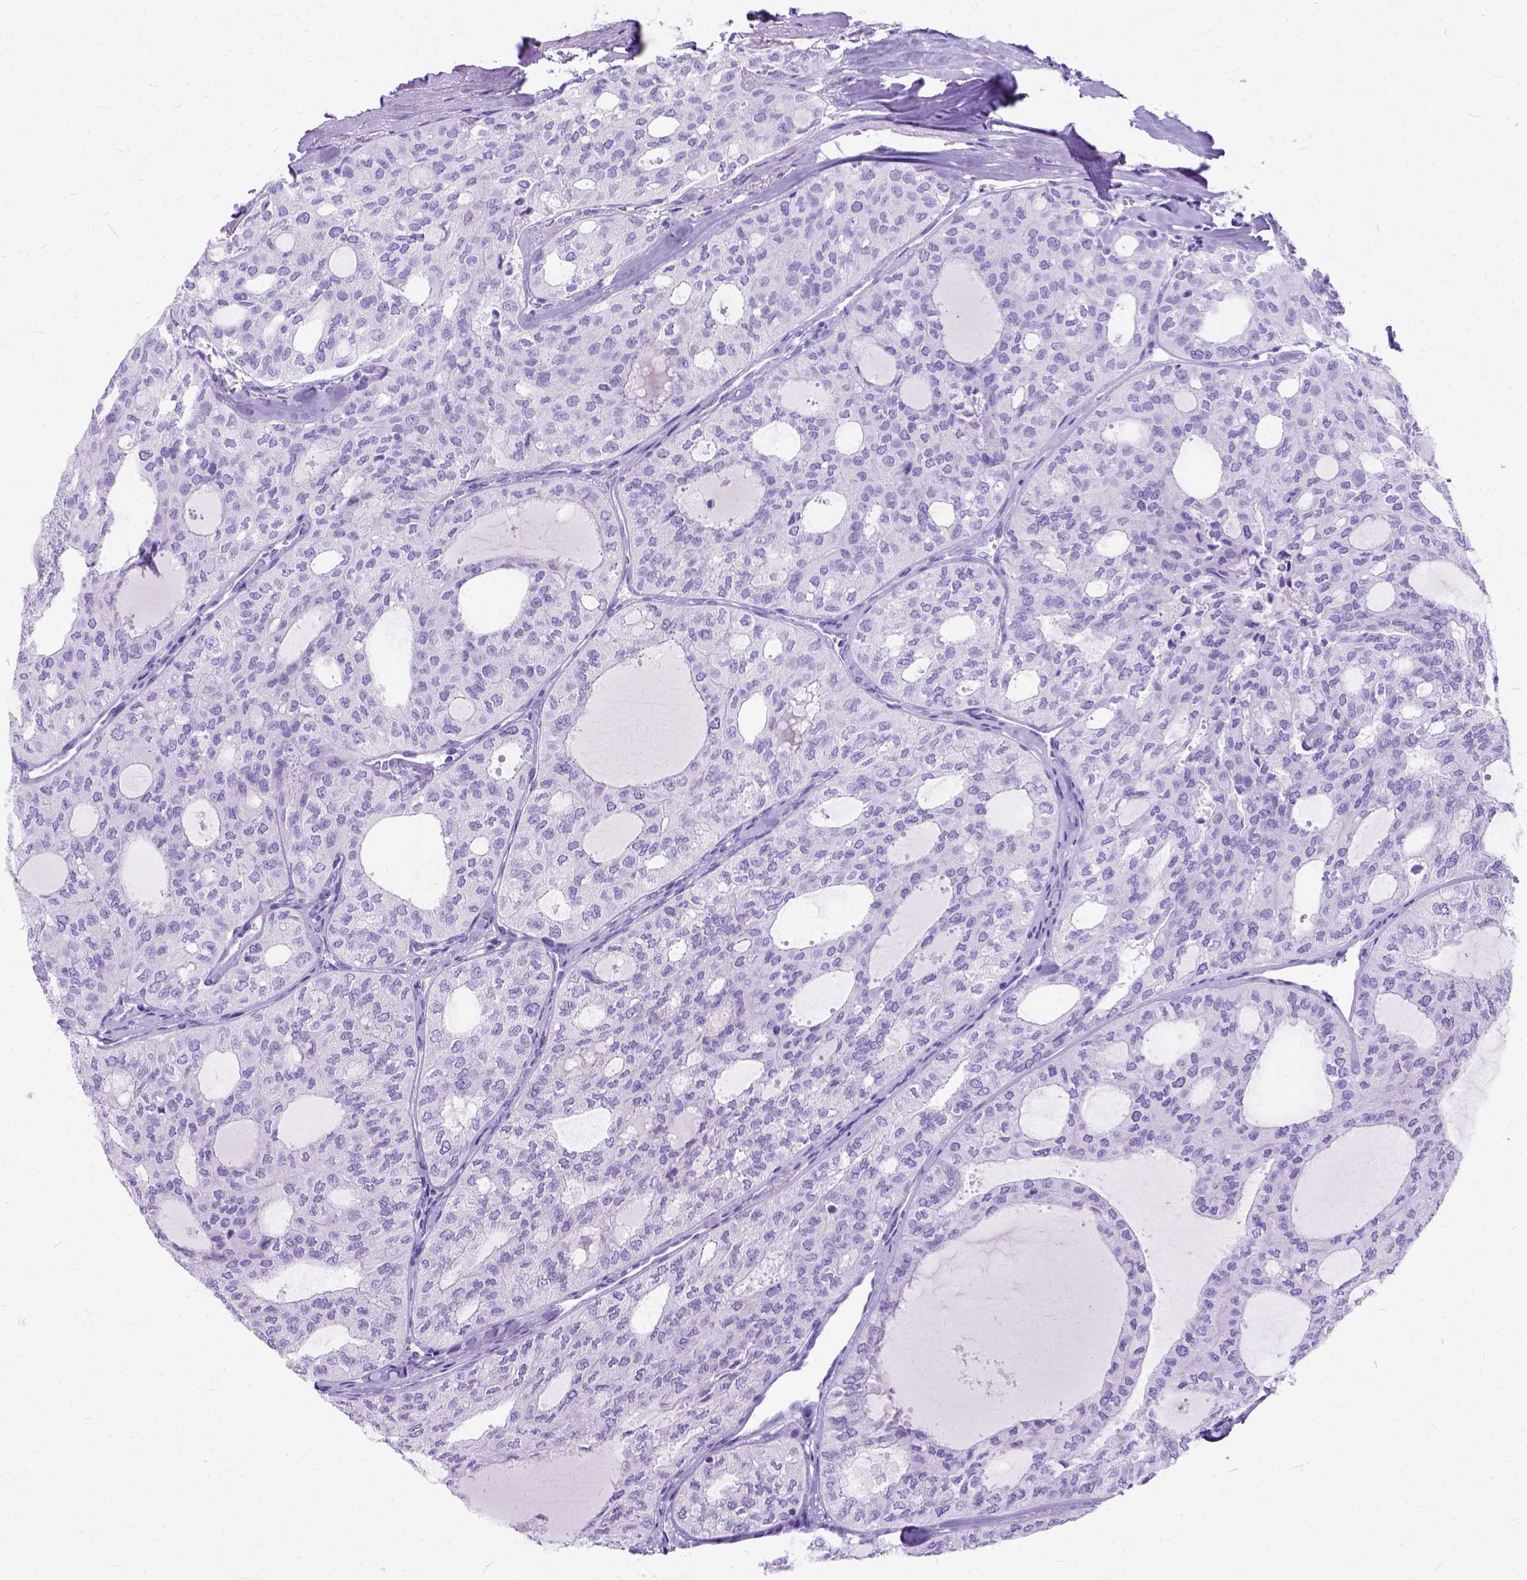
{"staining": {"intensity": "negative", "quantity": "none", "location": "none"}, "tissue": "thyroid cancer", "cell_type": "Tumor cells", "image_type": "cancer", "snomed": [{"axis": "morphology", "description": "Follicular adenoma carcinoma, NOS"}, {"axis": "topography", "description": "Thyroid gland"}], "caption": "The image shows no staining of tumor cells in follicular adenoma carcinoma (thyroid). The staining is performed using DAB (3,3'-diaminobenzidine) brown chromogen with nuclei counter-stained in using hematoxylin.", "gene": "C1QTNF3", "patient": {"sex": "male", "age": 75}}